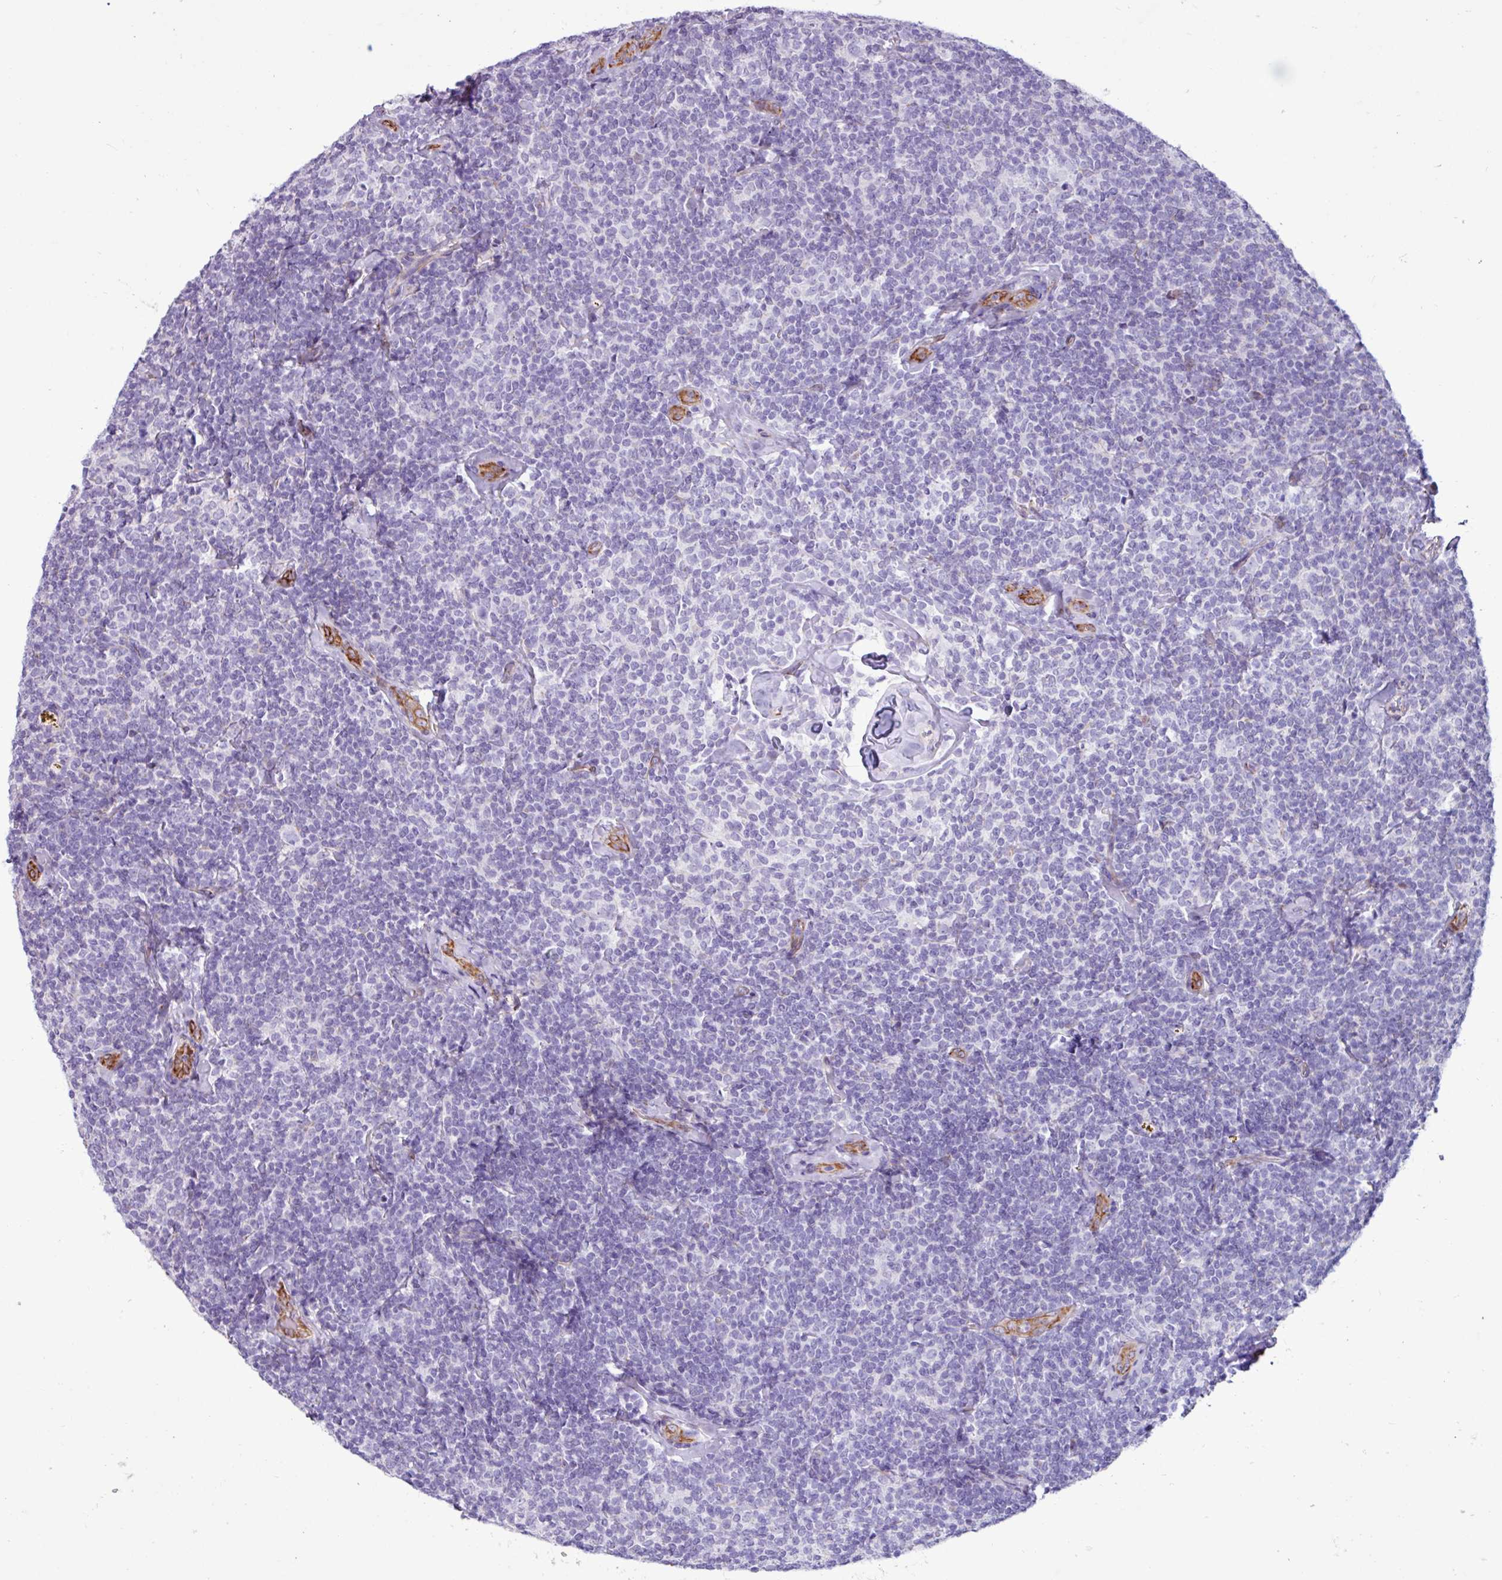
{"staining": {"intensity": "negative", "quantity": "none", "location": "none"}, "tissue": "lymphoma", "cell_type": "Tumor cells", "image_type": "cancer", "snomed": [{"axis": "morphology", "description": "Malignant lymphoma, non-Hodgkin's type, Low grade"}, {"axis": "topography", "description": "Lymph node"}], "caption": "A photomicrograph of human lymphoma is negative for staining in tumor cells.", "gene": "PPP1R35", "patient": {"sex": "female", "age": 56}}